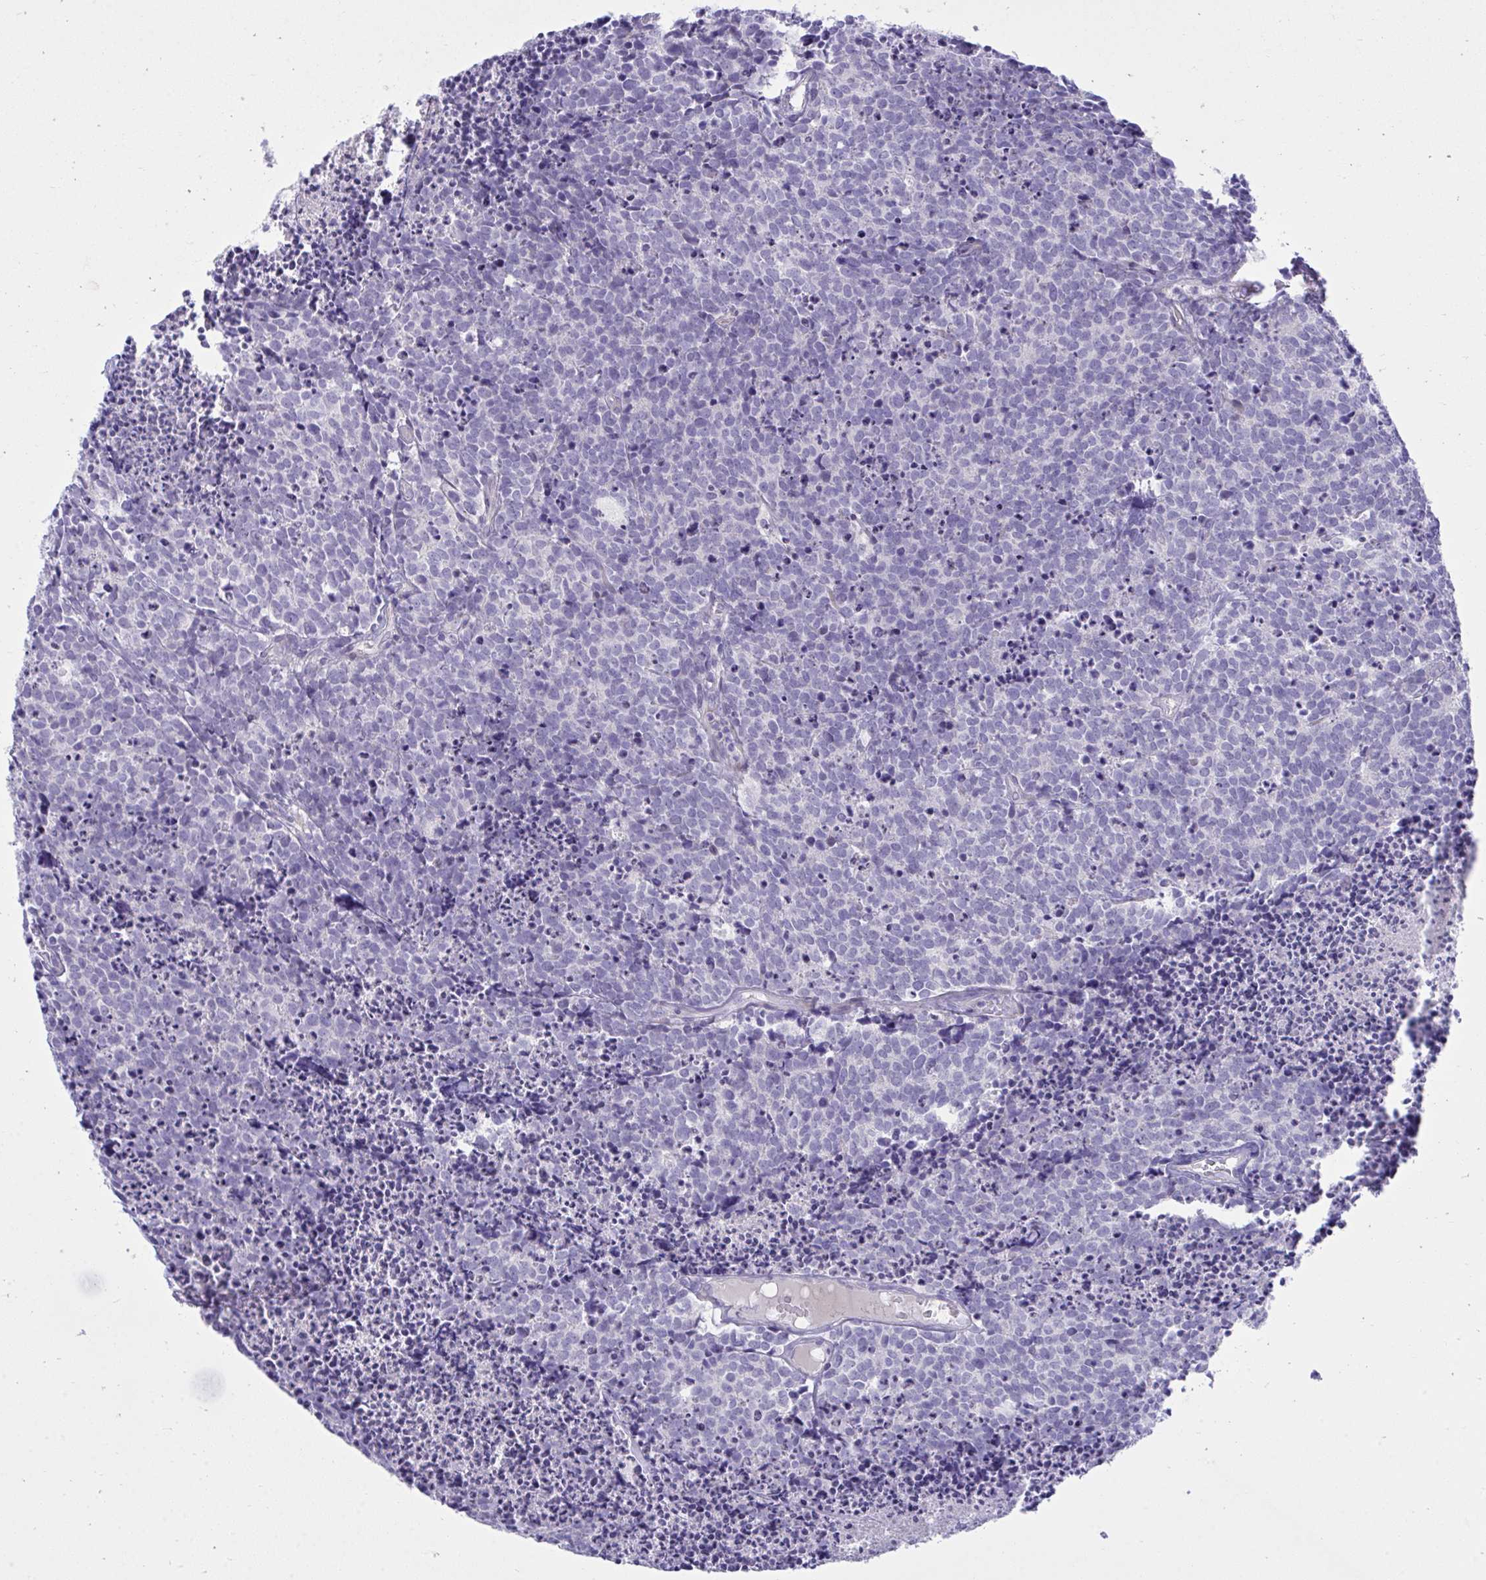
{"staining": {"intensity": "negative", "quantity": "none", "location": "none"}, "tissue": "carcinoid", "cell_type": "Tumor cells", "image_type": "cancer", "snomed": [{"axis": "morphology", "description": "Carcinoid, malignant, NOS"}, {"axis": "topography", "description": "Skin"}], "caption": "Tumor cells are negative for brown protein staining in carcinoid (malignant).", "gene": "MED9", "patient": {"sex": "female", "age": 79}}